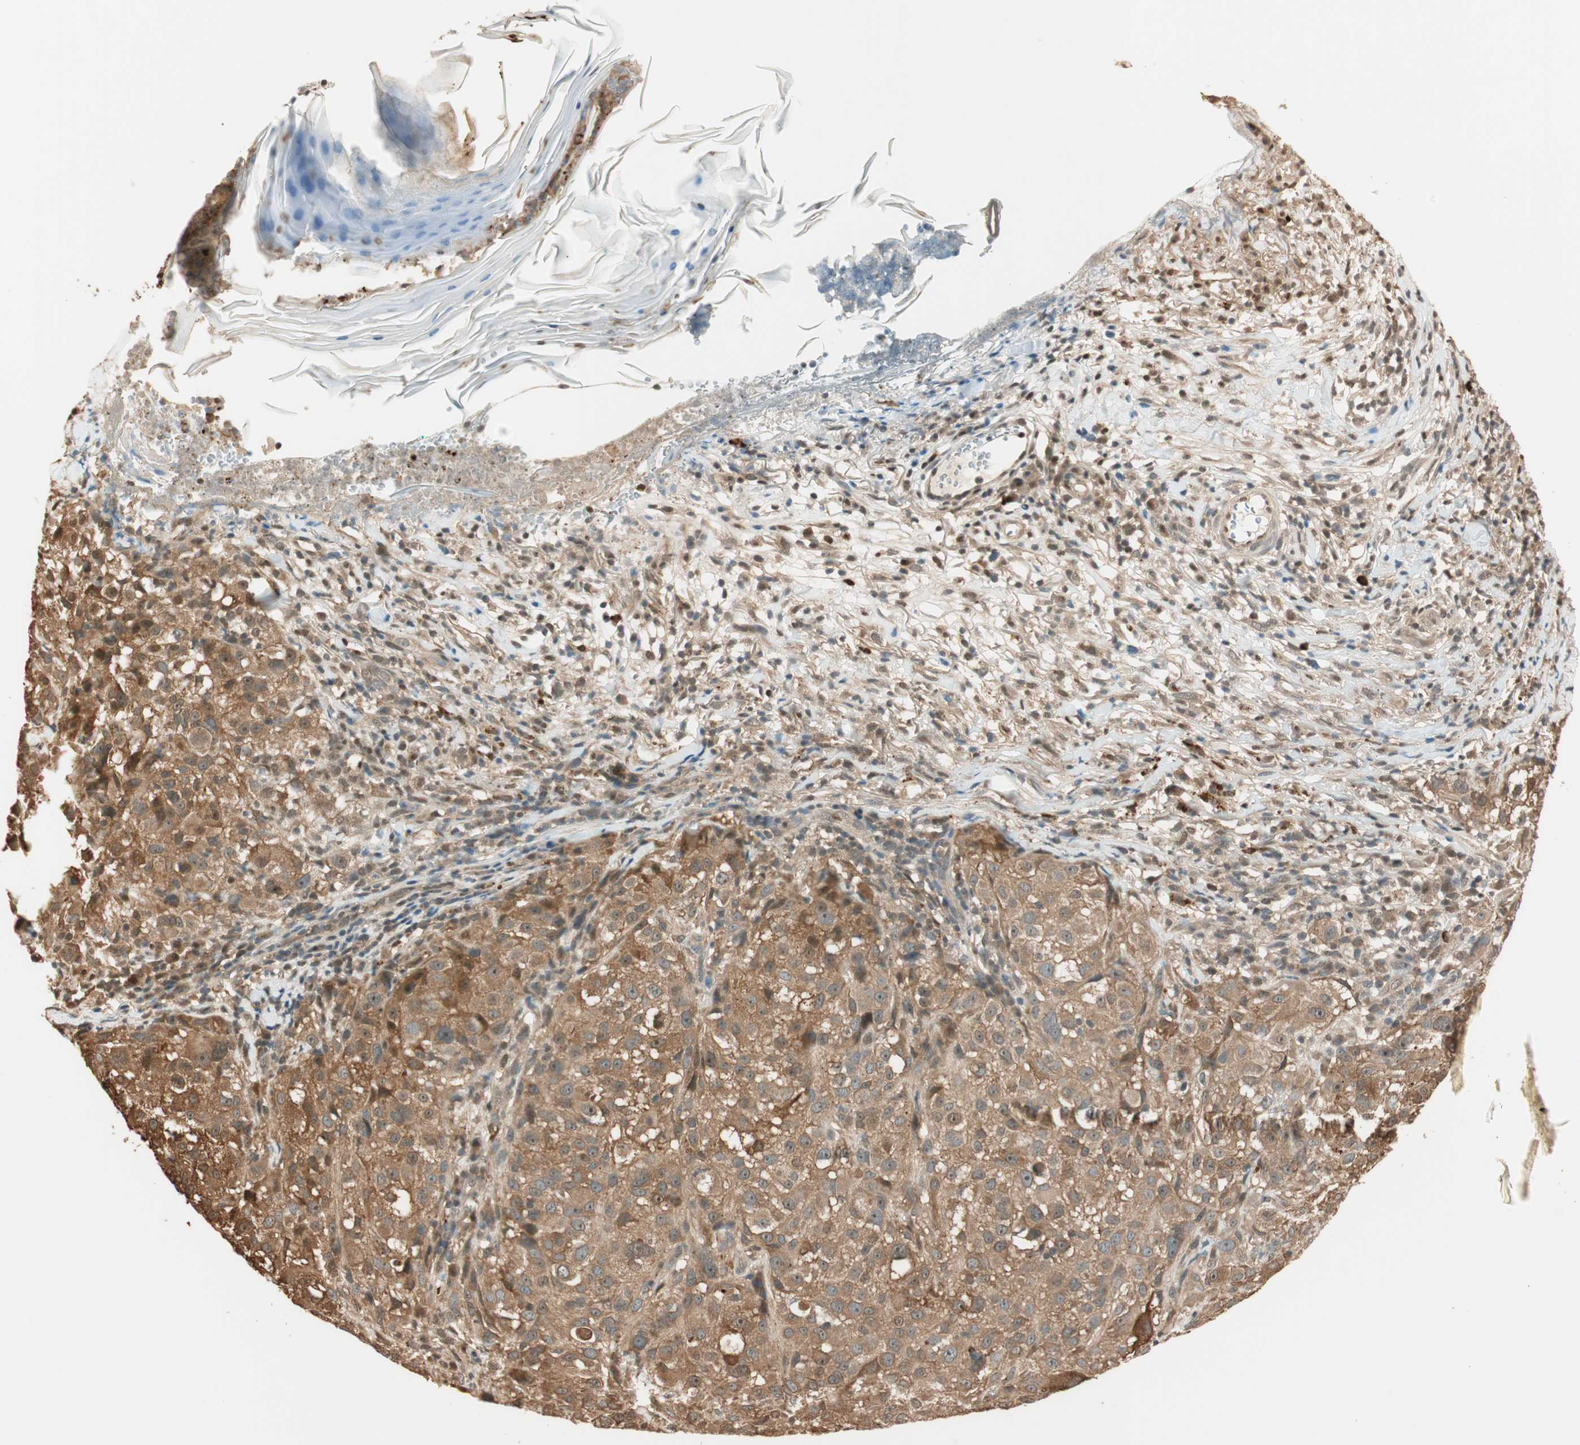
{"staining": {"intensity": "moderate", "quantity": ">75%", "location": "cytoplasmic/membranous"}, "tissue": "melanoma", "cell_type": "Tumor cells", "image_type": "cancer", "snomed": [{"axis": "morphology", "description": "Necrosis, NOS"}, {"axis": "morphology", "description": "Malignant melanoma, NOS"}, {"axis": "topography", "description": "Skin"}], "caption": "Melanoma stained with a protein marker shows moderate staining in tumor cells.", "gene": "ZNF443", "patient": {"sex": "female", "age": 87}}